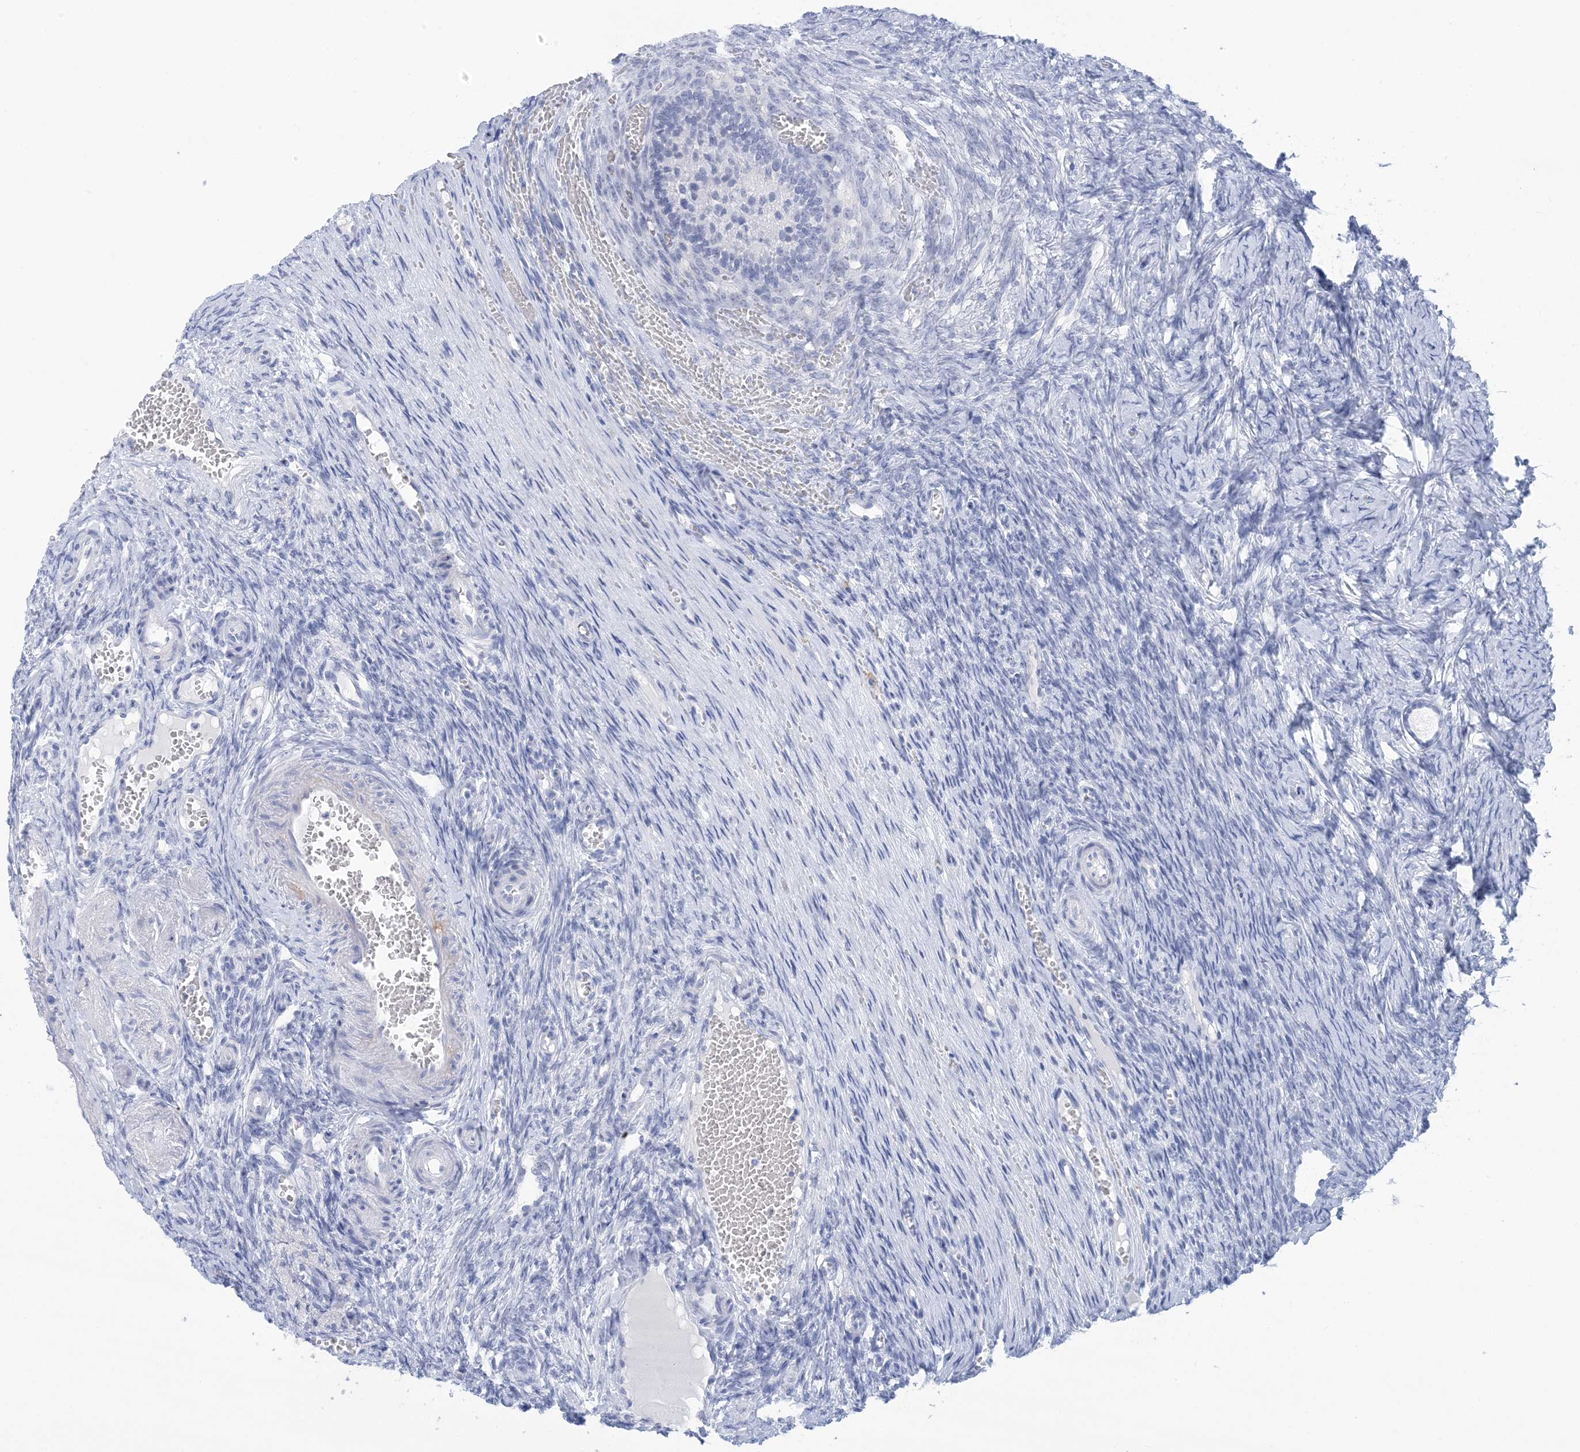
{"staining": {"intensity": "negative", "quantity": "none", "location": "none"}, "tissue": "ovary", "cell_type": "Follicle cells", "image_type": "normal", "snomed": [{"axis": "morphology", "description": "Adenocarcinoma, NOS"}, {"axis": "topography", "description": "Endometrium"}], "caption": "Ovary was stained to show a protein in brown. There is no significant positivity in follicle cells.", "gene": "SH3YL1", "patient": {"sex": "female", "age": 32}}